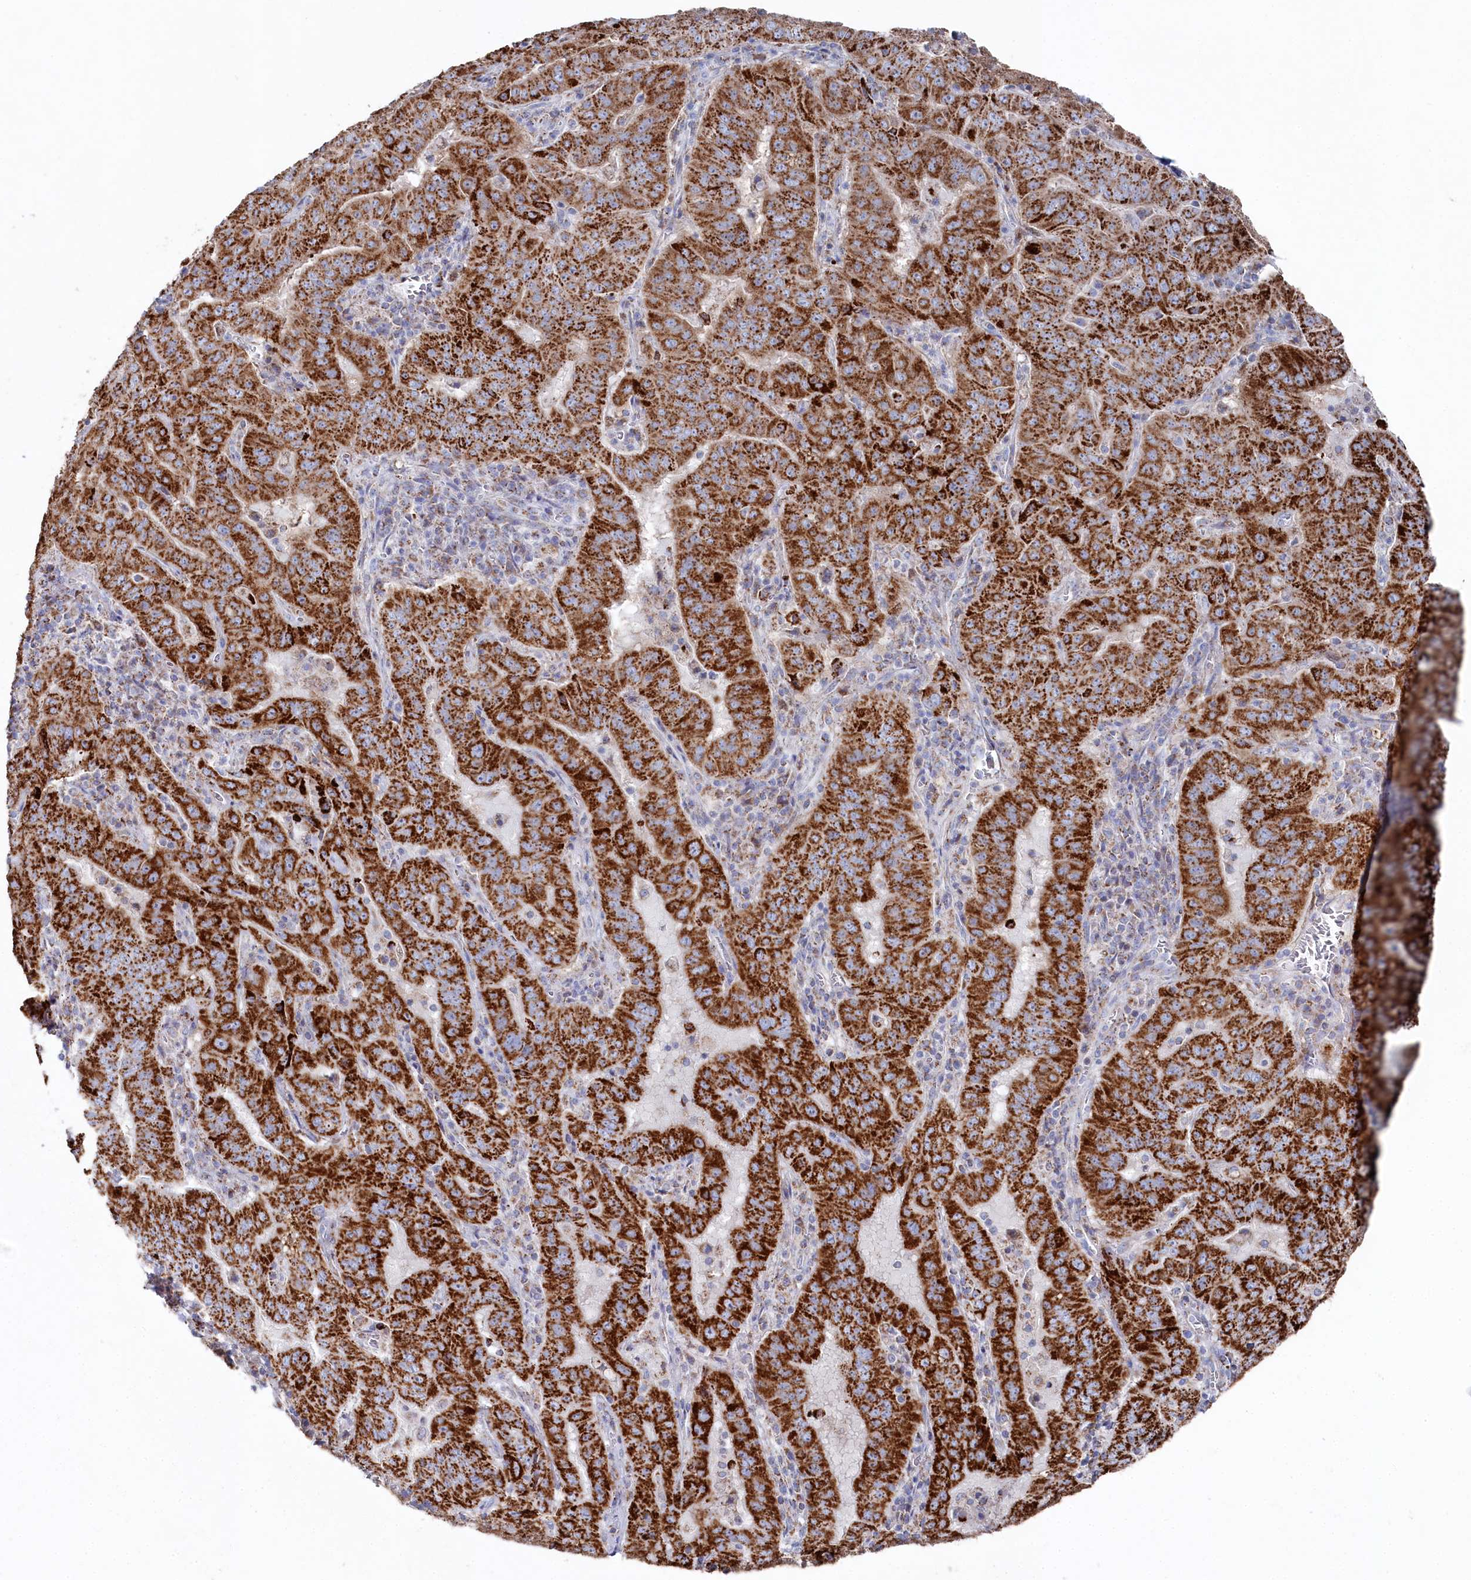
{"staining": {"intensity": "strong", "quantity": ">75%", "location": "cytoplasmic/membranous"}, "tissue": "pancreatic cancer", "cell_type": "Tumor cells", "image_type": "cancer", "snomed": [{"axis": "morphology", "description": "Adenocarcinoma, NOS"}, {"axis": "topography", "description": "Pancreas"}], "caption": "Immunohistochemistry (IHC) micrograph of pancreatic cancer stained for a protein (brown), which shows high levels of strong cytoplasmic/membranous staining in approximately >75% of tumor cells.", "gene": "GLS2", "patient": {"sex": "male", "age": 63}}